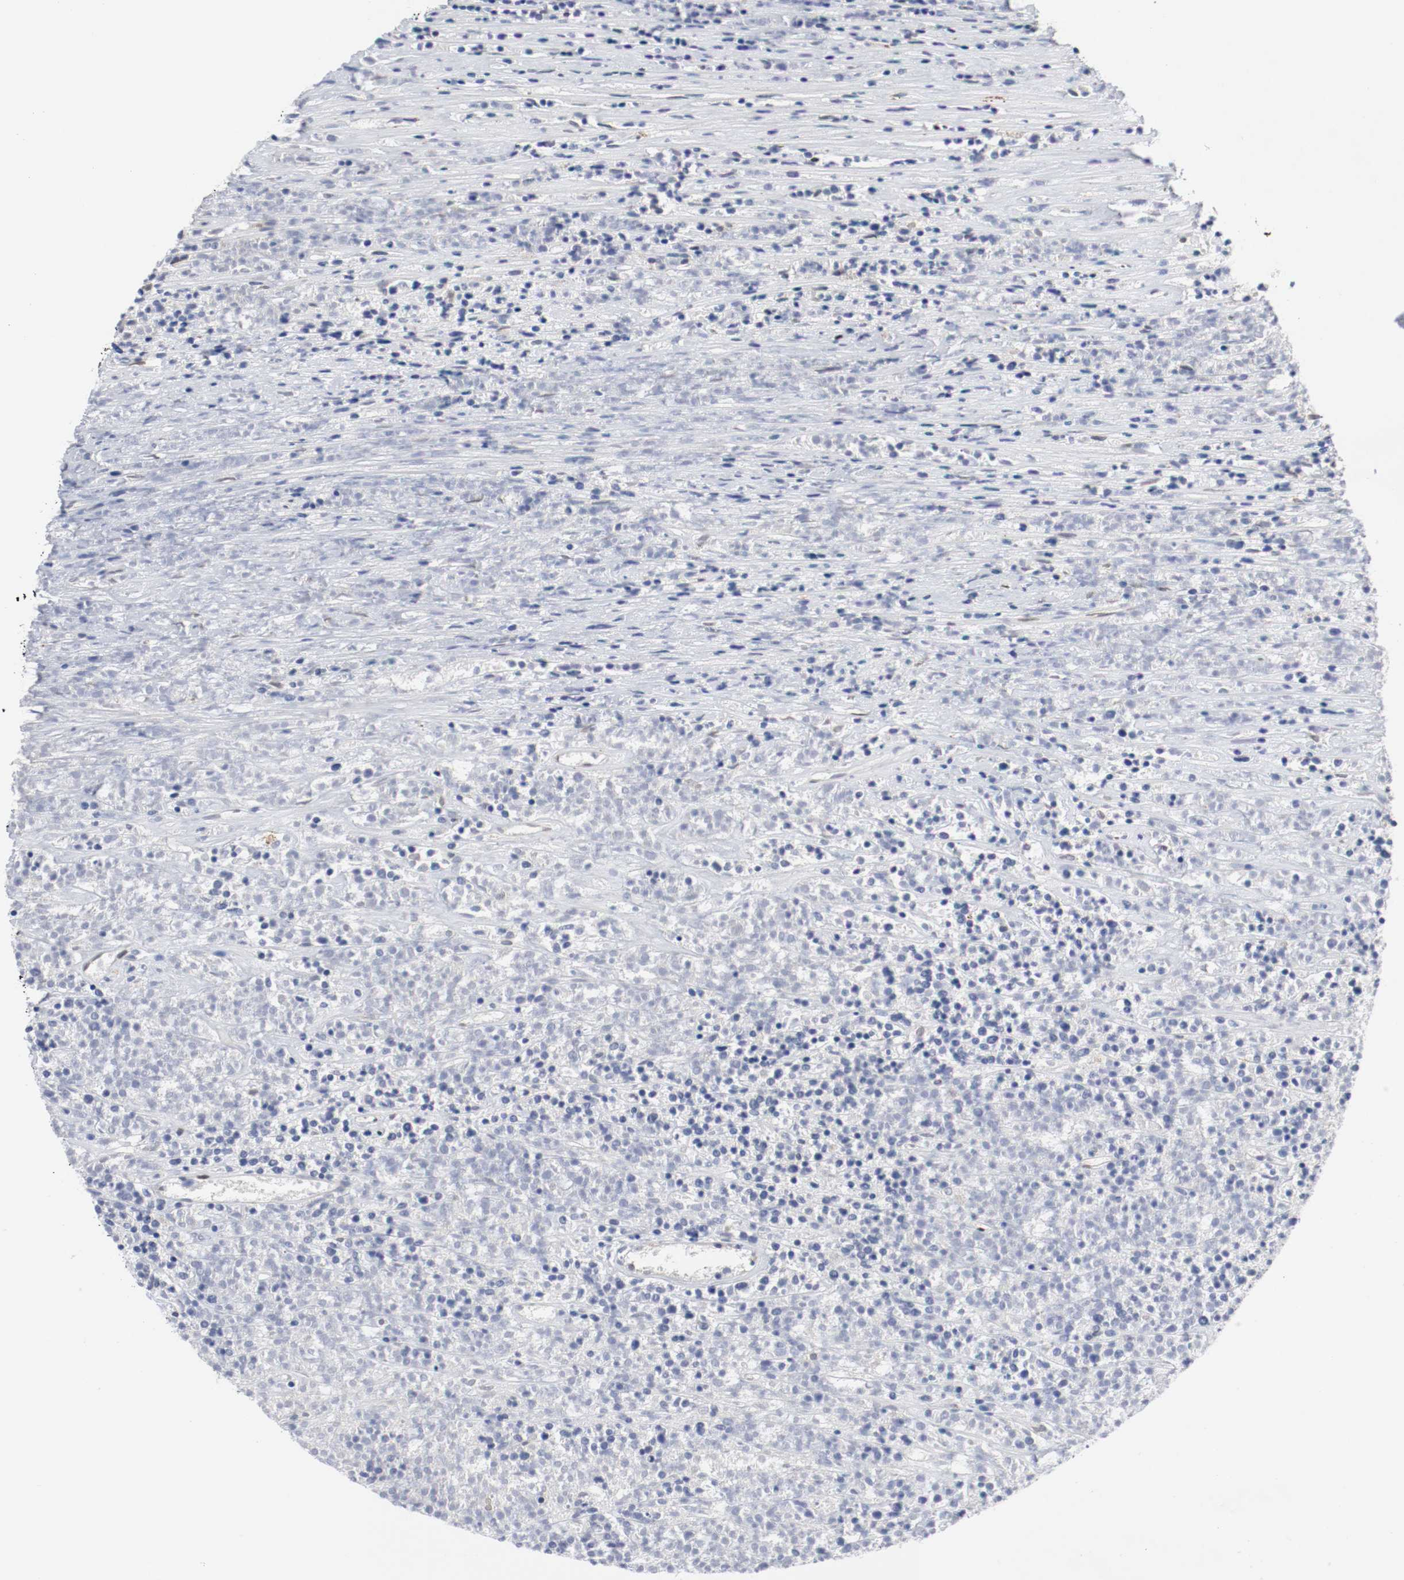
{"staining": {"intensity": "negative", "quantity": "none", "location": "none"}, "tissue": "lymphoma", "cell_type": "Tumor cells", "image_type": "cancer", "snomed": [{"axis": "morphology", "description": "Malignant lymphoma, non-Hodgkin's type, High grade"}, {"axis": "topography", "description": "Lymph node"}], "caption": "Immunohistochemistry (IHC) image of neoplastic tissue: high-grade malignant lymphoma, non-Hodgkin's type stained with DAB (3,3'-diaminobenzidine) demonstrates no significant protein staining in tumor cells.", "gene": "KIT", "patient": {"sex": "female", "age": 73}}